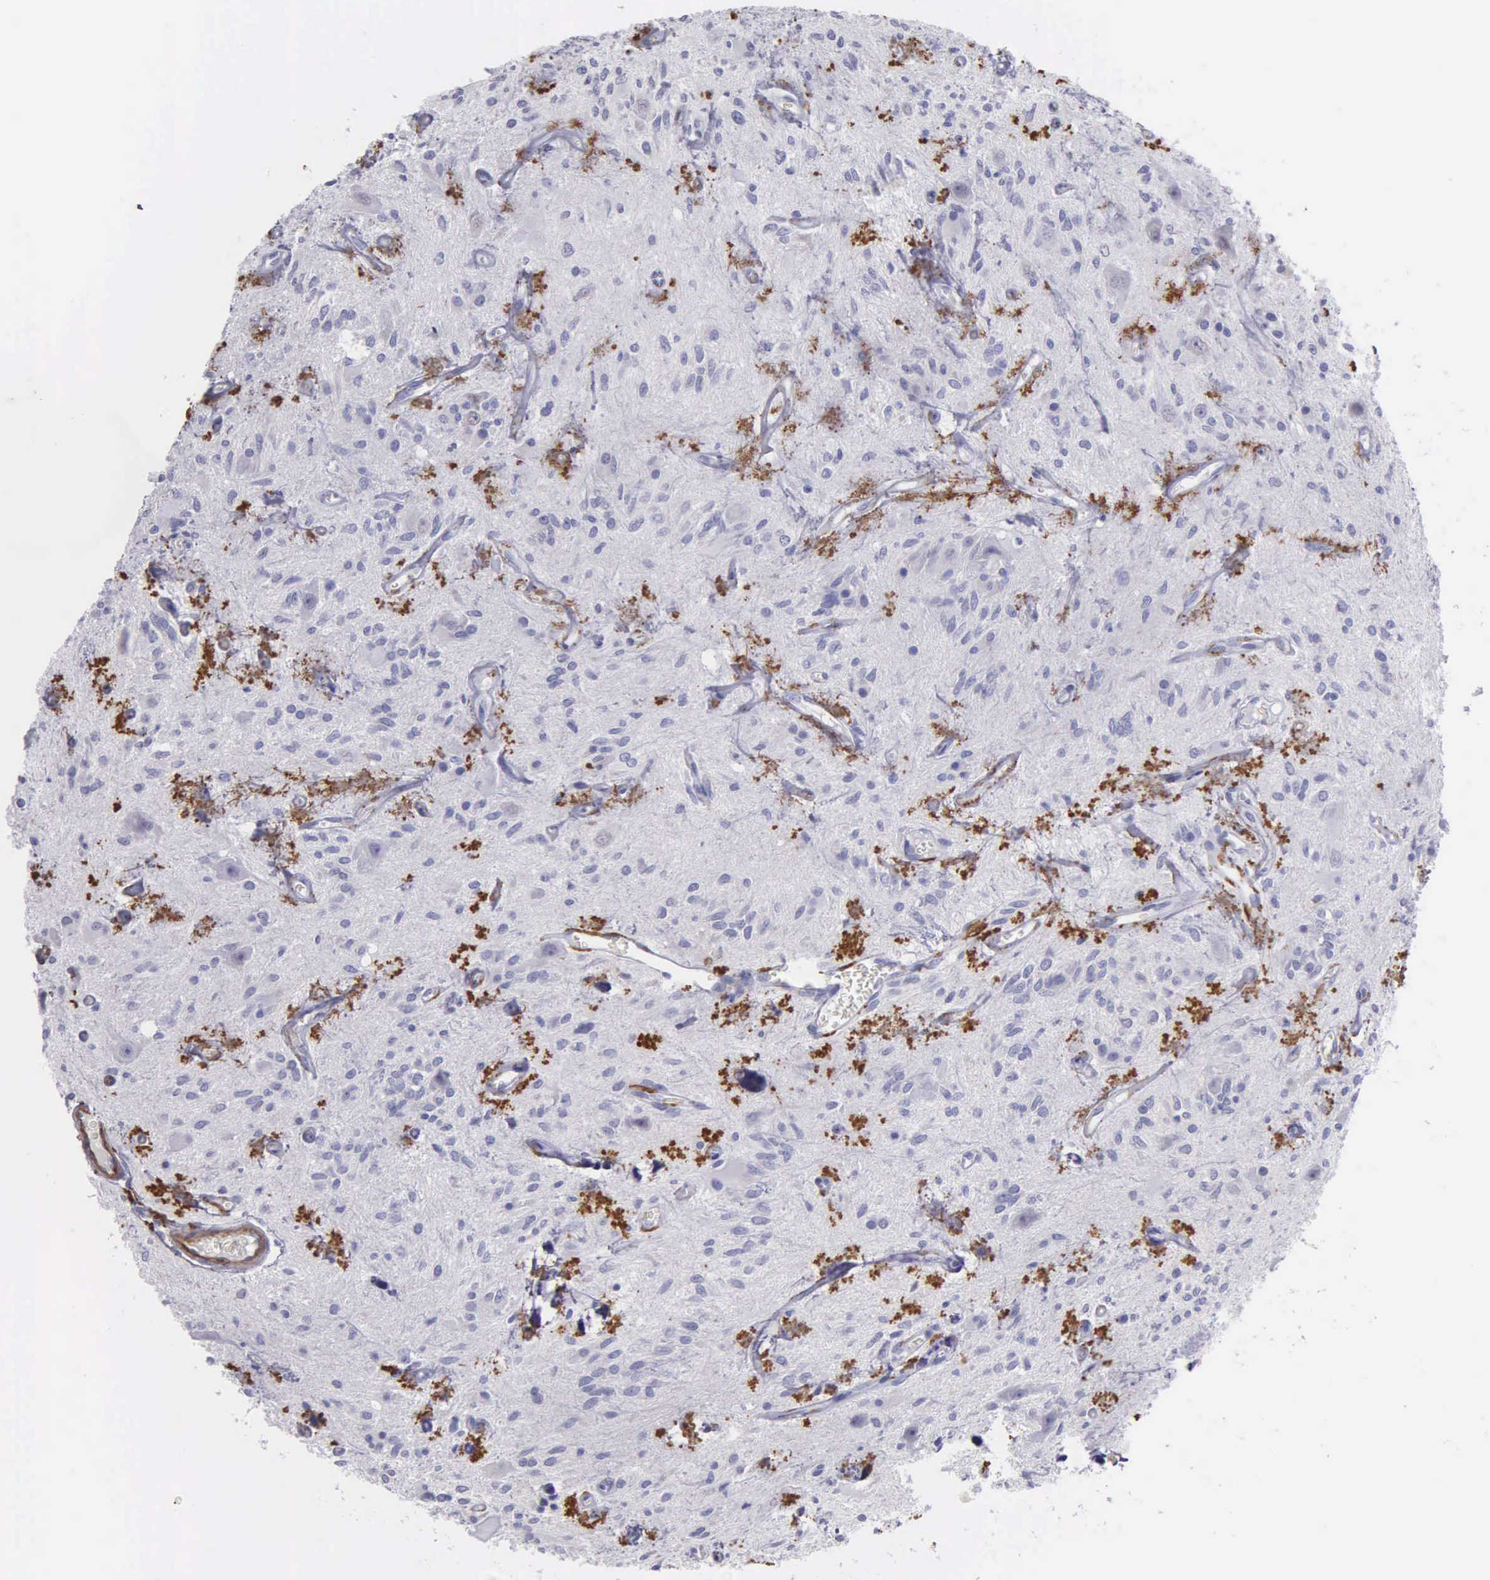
{"staining": {"intensity": "negative", "quantity": "none", "location": "none"}, "tissue": "glioma", "cell_type": "Tumor cells", "image_type": "cancer", "snomed": [{"axis": "morphology", "description": "Glioma, malignant, Low grade"}, {"axis": "topography", "description": "Brain"}], "caption": "This is an immunohistochemistry (IHC) micrograph of human malignant glioma (low-grade). There is no expression in tumor cells.", "gene": "FBLN5", "patient": {"sex": "female", "age": 15}}